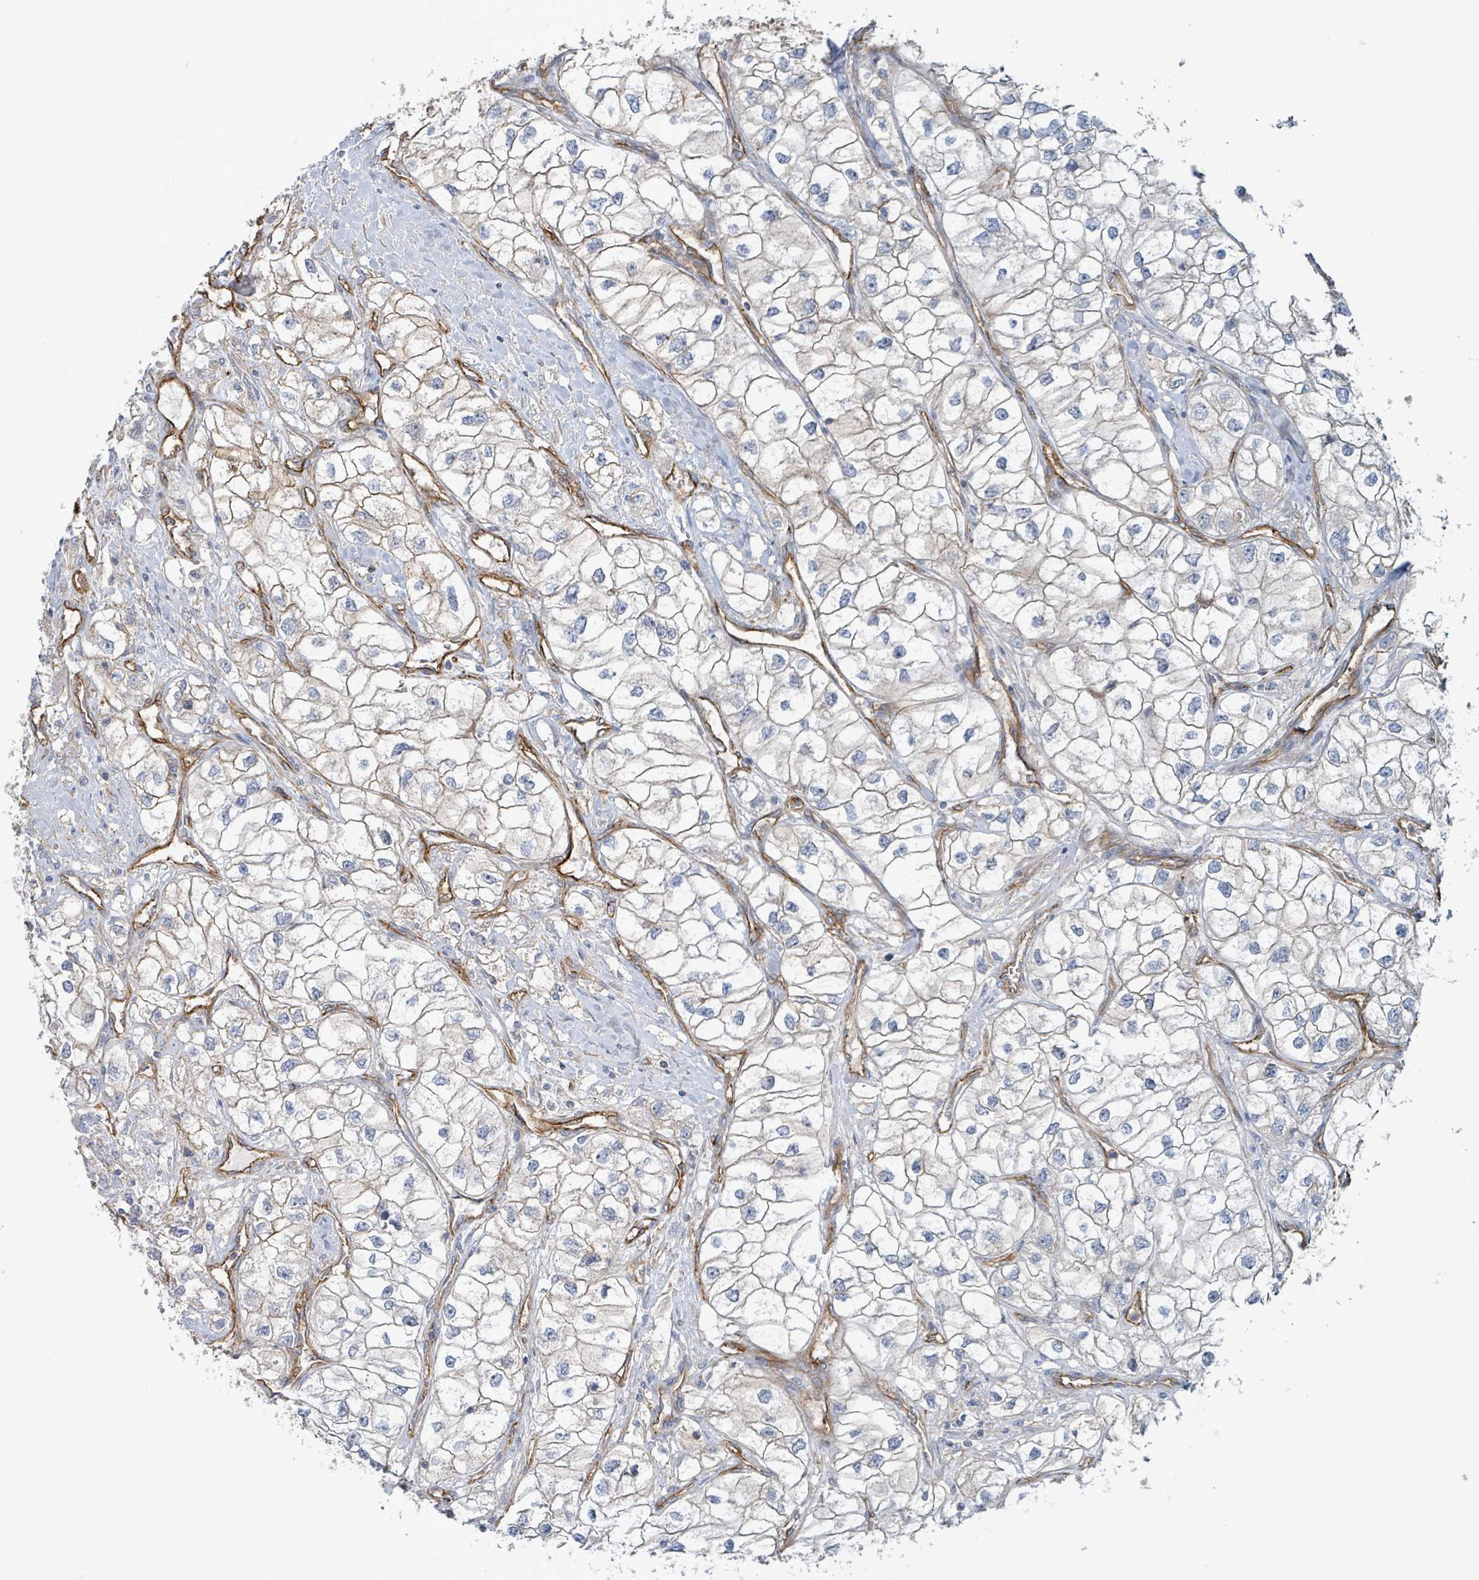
{"staining": {"intensity": "moderate", "quantity": "25%-75%", "location": "cytoplasmic/membranous"}, "tissue": "renal cancer", "cell_type": "Tumor cells", "image_type": "cancer", "snomed": [{"axis": "morphology", "description": "Adenocarcinoma, NOS"}, {"axis": "topography", "description": "Kidney"}], "caption": "Protein positivity by immunohistochemistry exhibits moderate cytoplasmic/membranous positivity in approximately 25%-75% of tumor cells in renal adenocarcinoma. Nuclei are stained in blue.", "gene": "LDOC1", "patient": {"sex": "male", "age": 59}}